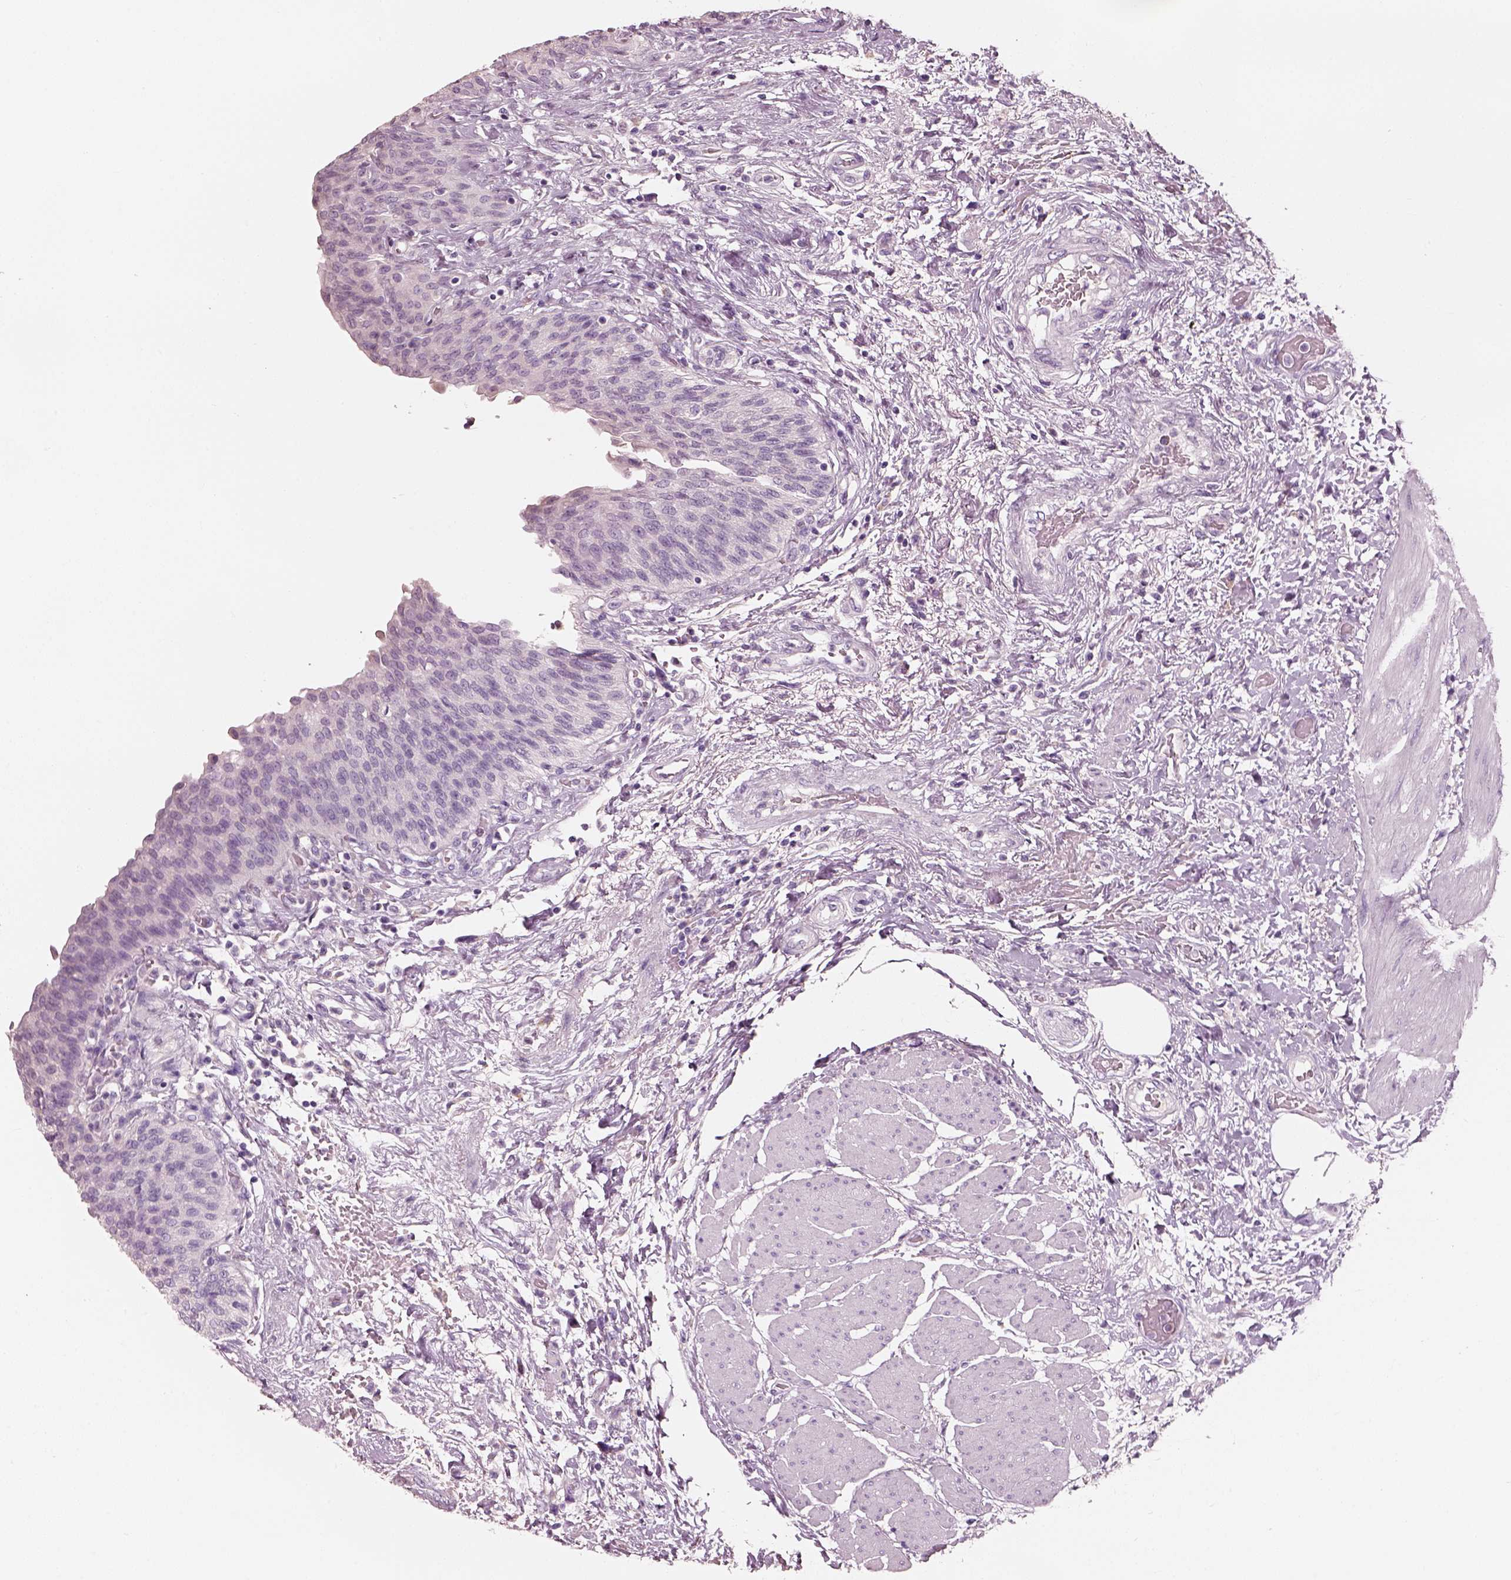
{"staining": {"intensity": "negative", "quantity": "none", "location": "none"}, "tissue": "urinary bladder", "cell_type": "Urothelial cells", "image_type": "normal", "snomed": [{"axis": "morphology", "description": "Normal tissue, NOS"}, {"axis": "morphology", "description": "Metaplasia, NOS"}, {"axis": "topography", "description": "Urinary bladder"}], "caption": "DAB (3,3'-diaminobenzidine) immunohistochemical staining of unremarkable human urinary bladder exhibits no significant positivity in urothelial cells.", "gene": "PNOC", "patient": {"sex": "male", "age": 68}}